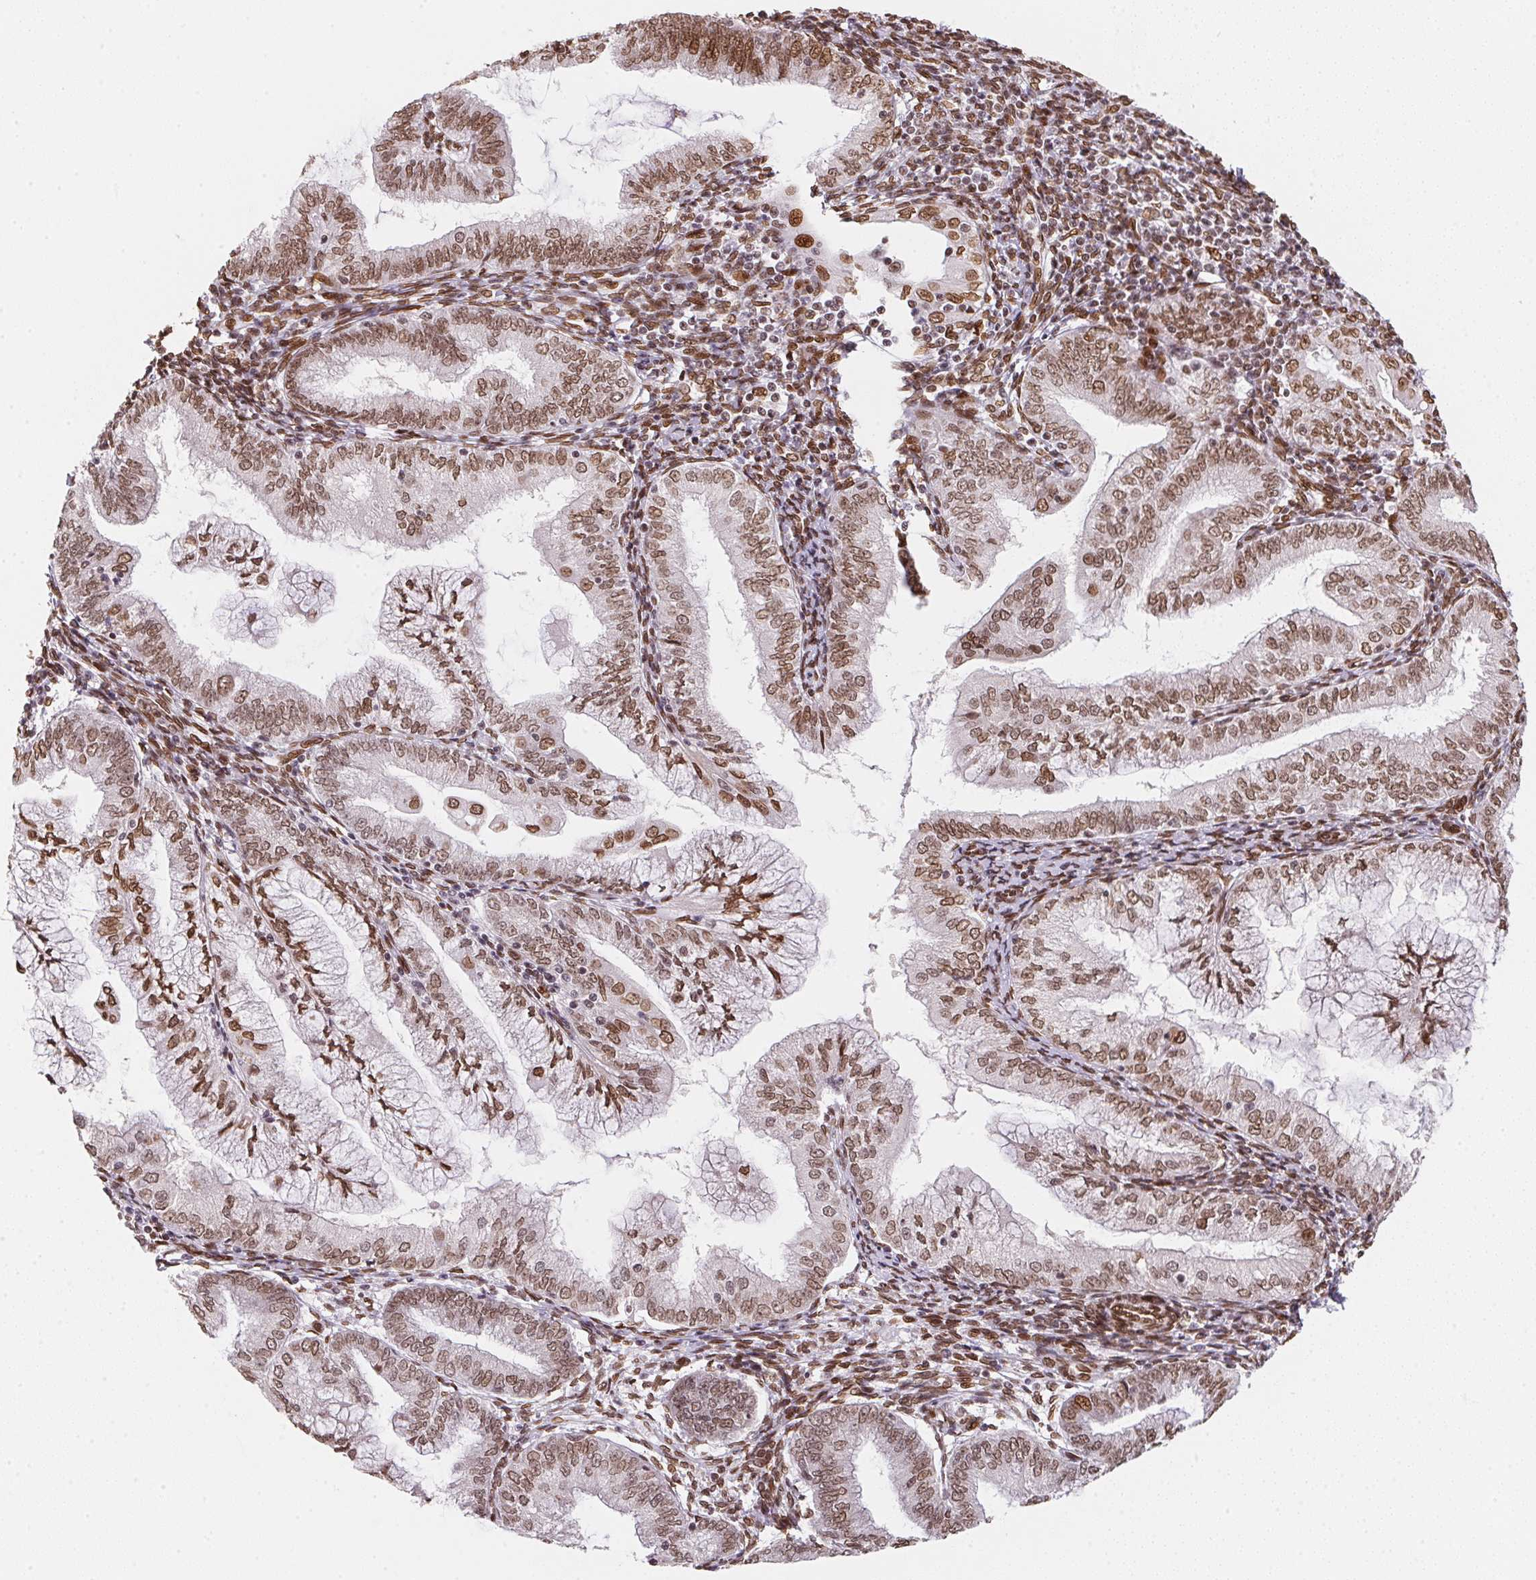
{"staining": {"intensity": "strong", "quantity": ">75%", "location": "nuclear"}, "tissue": "endometrial cancer", "cell_type": "Tumor cells", "image_type": "cancer", "snomed": [{"axis": "morphology", "description": "Adenocarcinoma, NOS"}, {"axis": "topography", "description": "Endometrium"}], "caption": "Tumor cells reveal high levels of strong nuclear positivity in approximately >75% of cells in human endometrial adenocarcinoma.", "gene": "SAP30BP", "patient": {"sex": "female", "age": 55}}